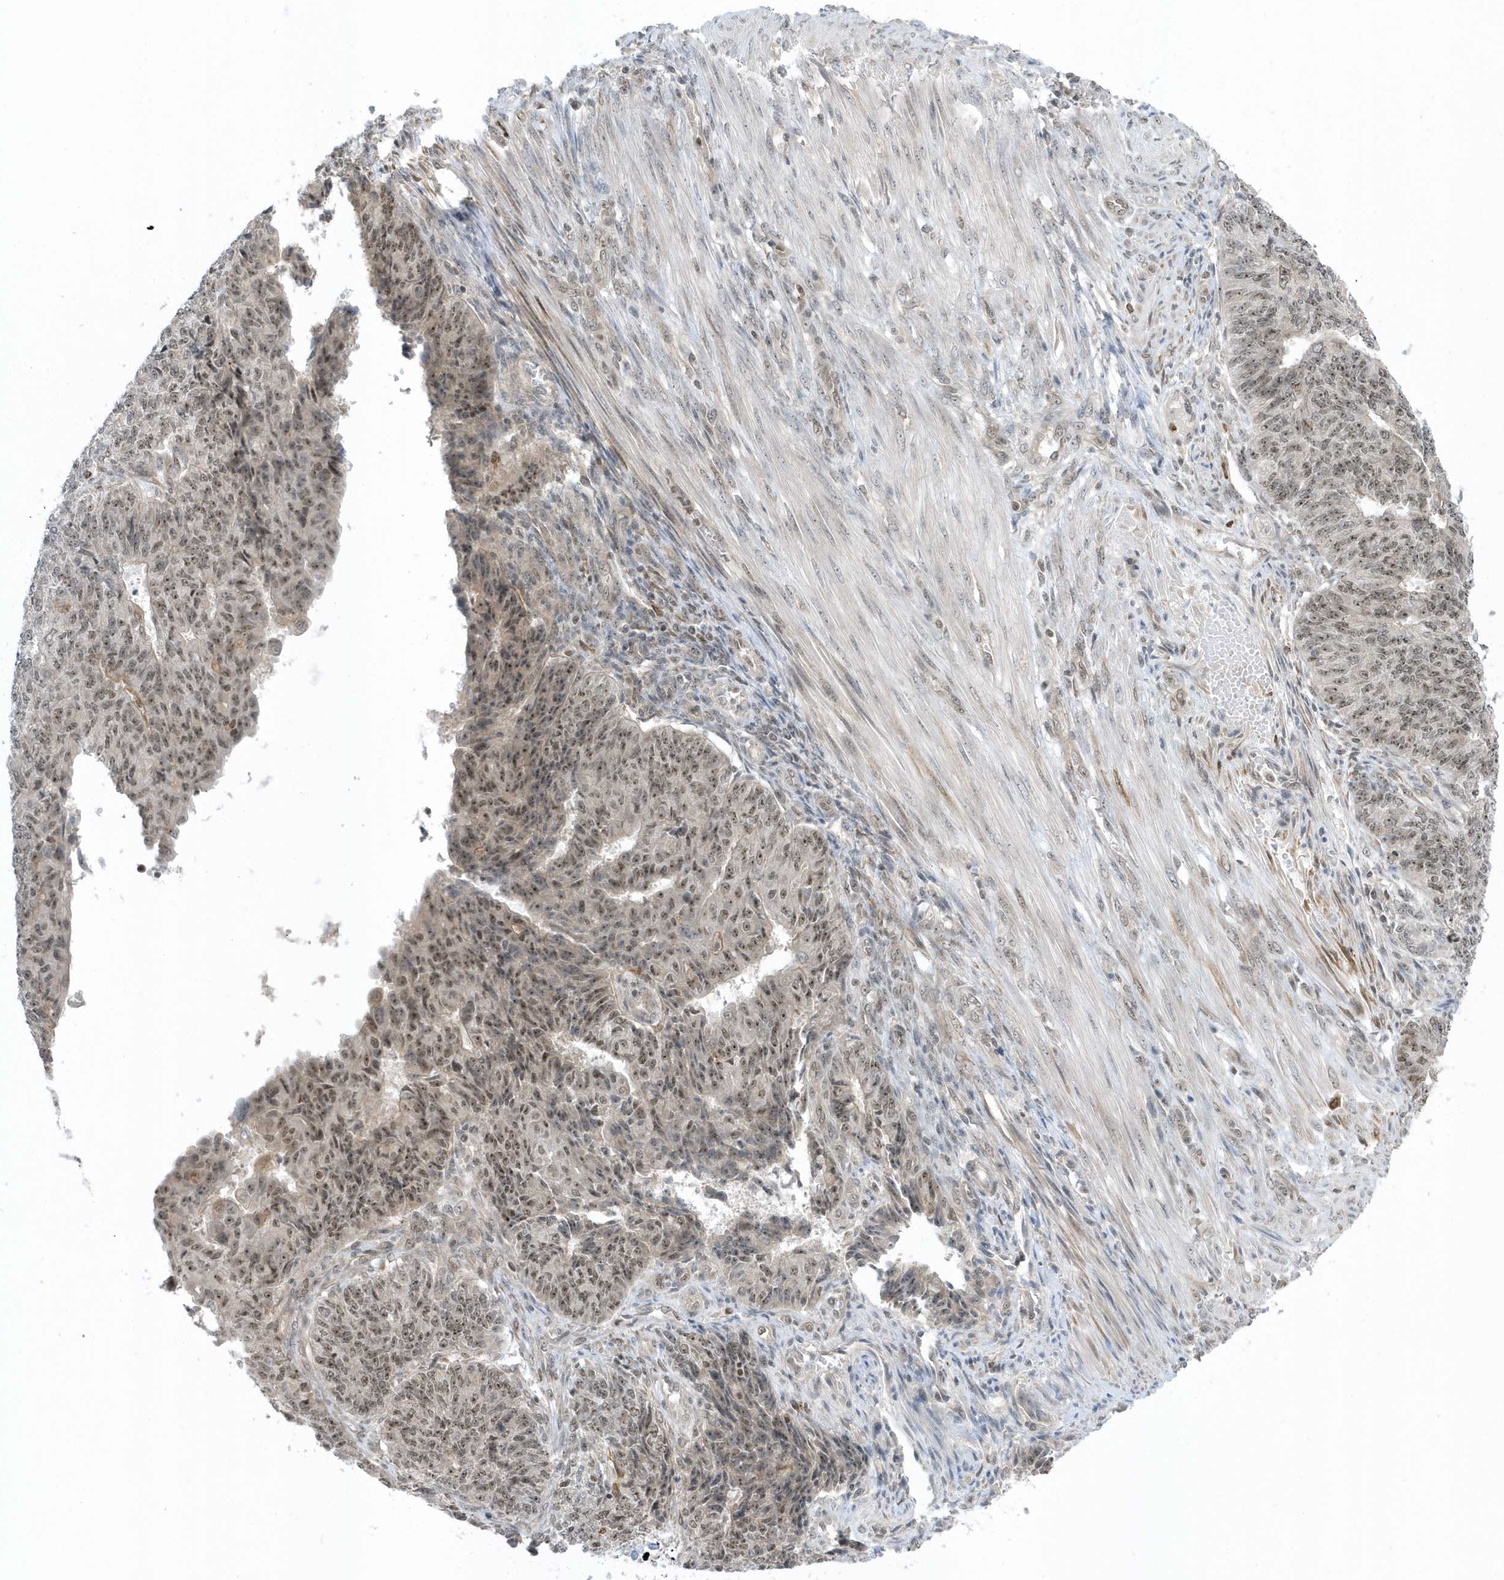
{"staining": {"intensity": "moderate", "quantity": "25%-75%", "location": "nuclear"}, "tissue": "endometrial cancer", "cell_type": "Tumor cells", "image_type": "cancer", "snomed": [{"axis": "morphology", "description": "Adenocarcinoma, NOS"}, {"axis": "topography", "description": "Endometrium"}], "caption": "Tumor cells show medium levels of moderate nuclear positivity in about 25%-75% of cells in endometrial cancer.", "gene": "ZNF740", "patient": {"sex": "female", "age": 32}}